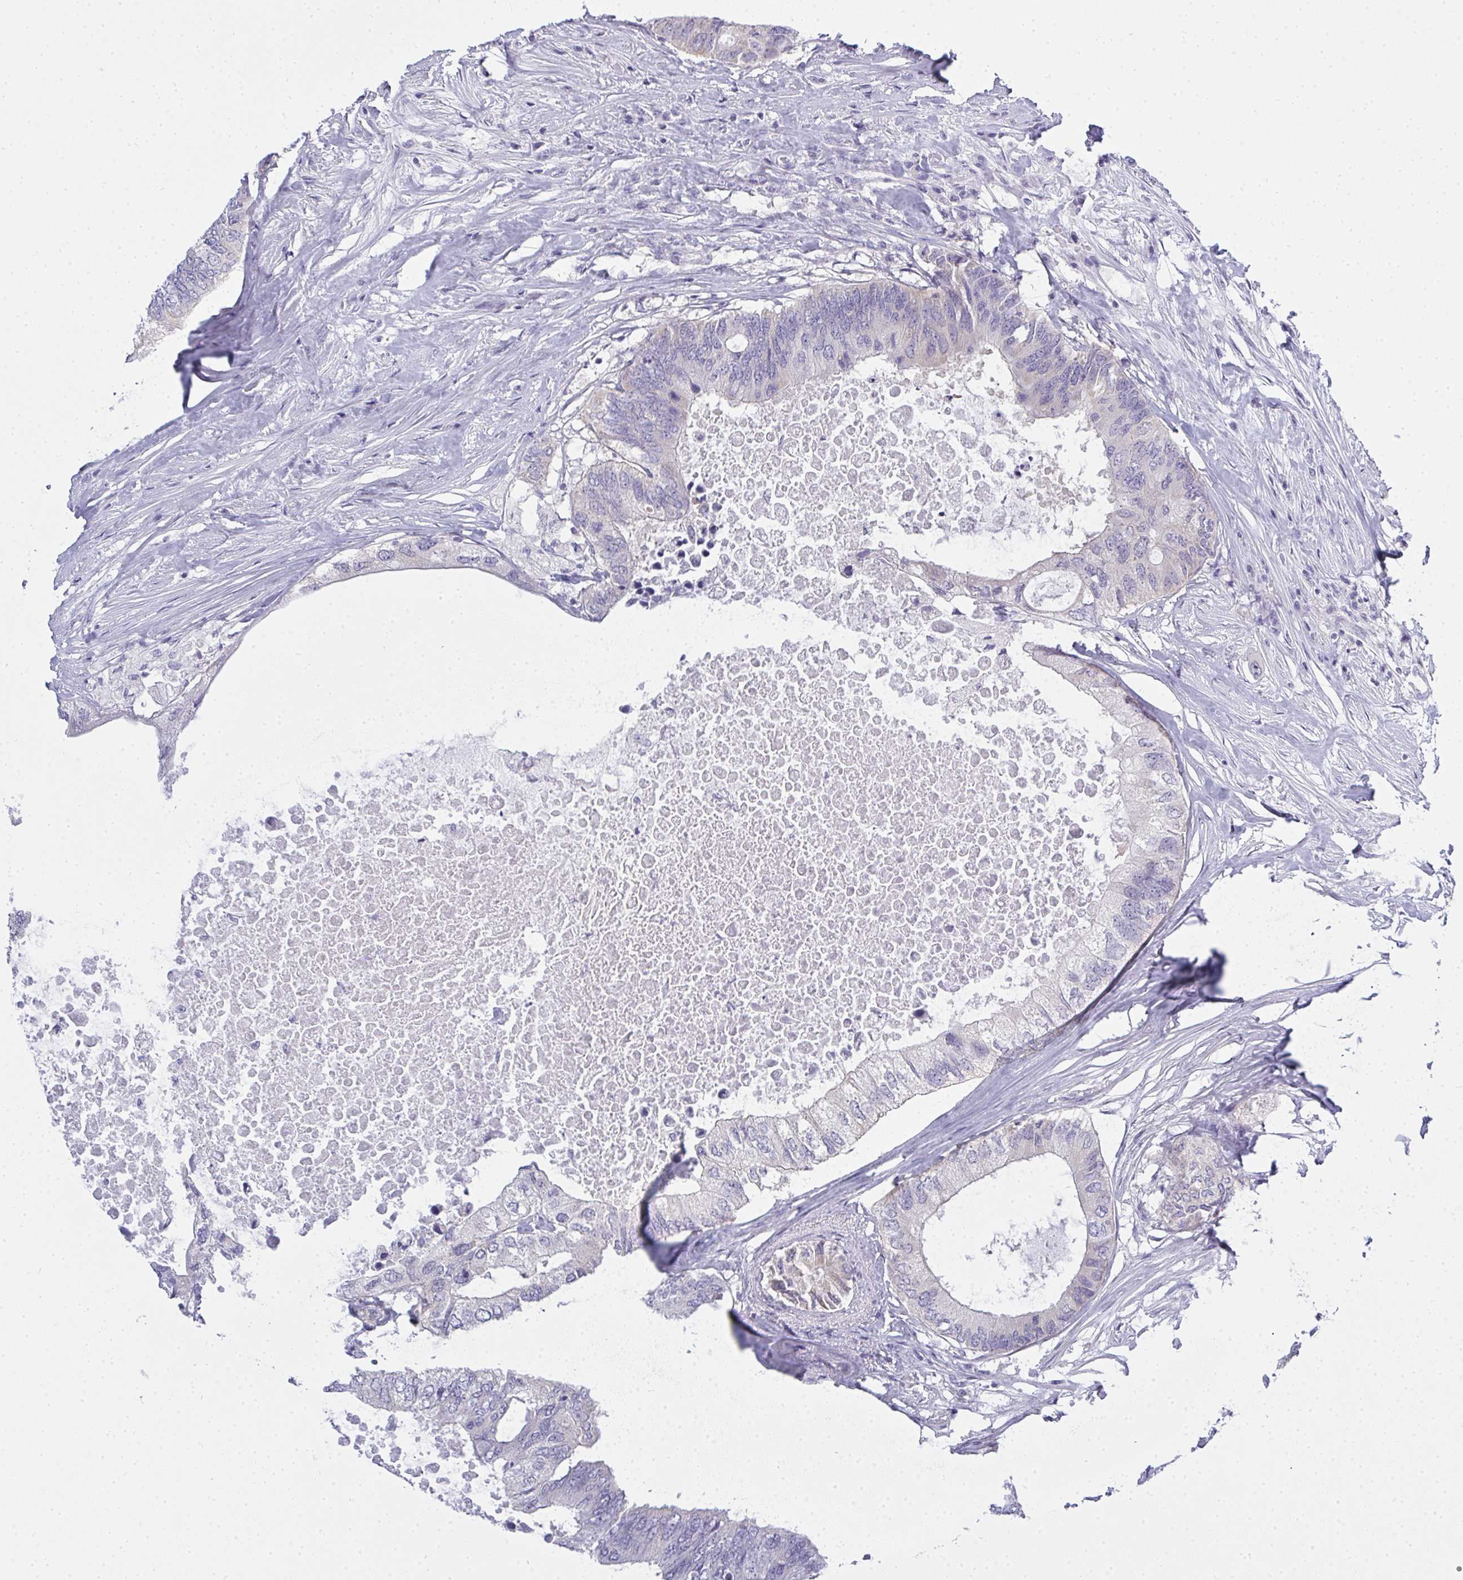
{"staining": {"intensity": "negative", "quantity": "none", "location": "none"}, "tissue": "colorectal cancer", "cell_type": "Tumor cells", "image_type": "cancer", "snomed": [{"axis": "morphology", "description": "Adenocarcinoma, NOS"}, {"axis": "topography", "description": "Colon"}], "caption": "Tumor cells are negative for protein expression in human colorectal cancer.", "gene": "GSDMB", "patient": {"sex": "male", "age": 71}}